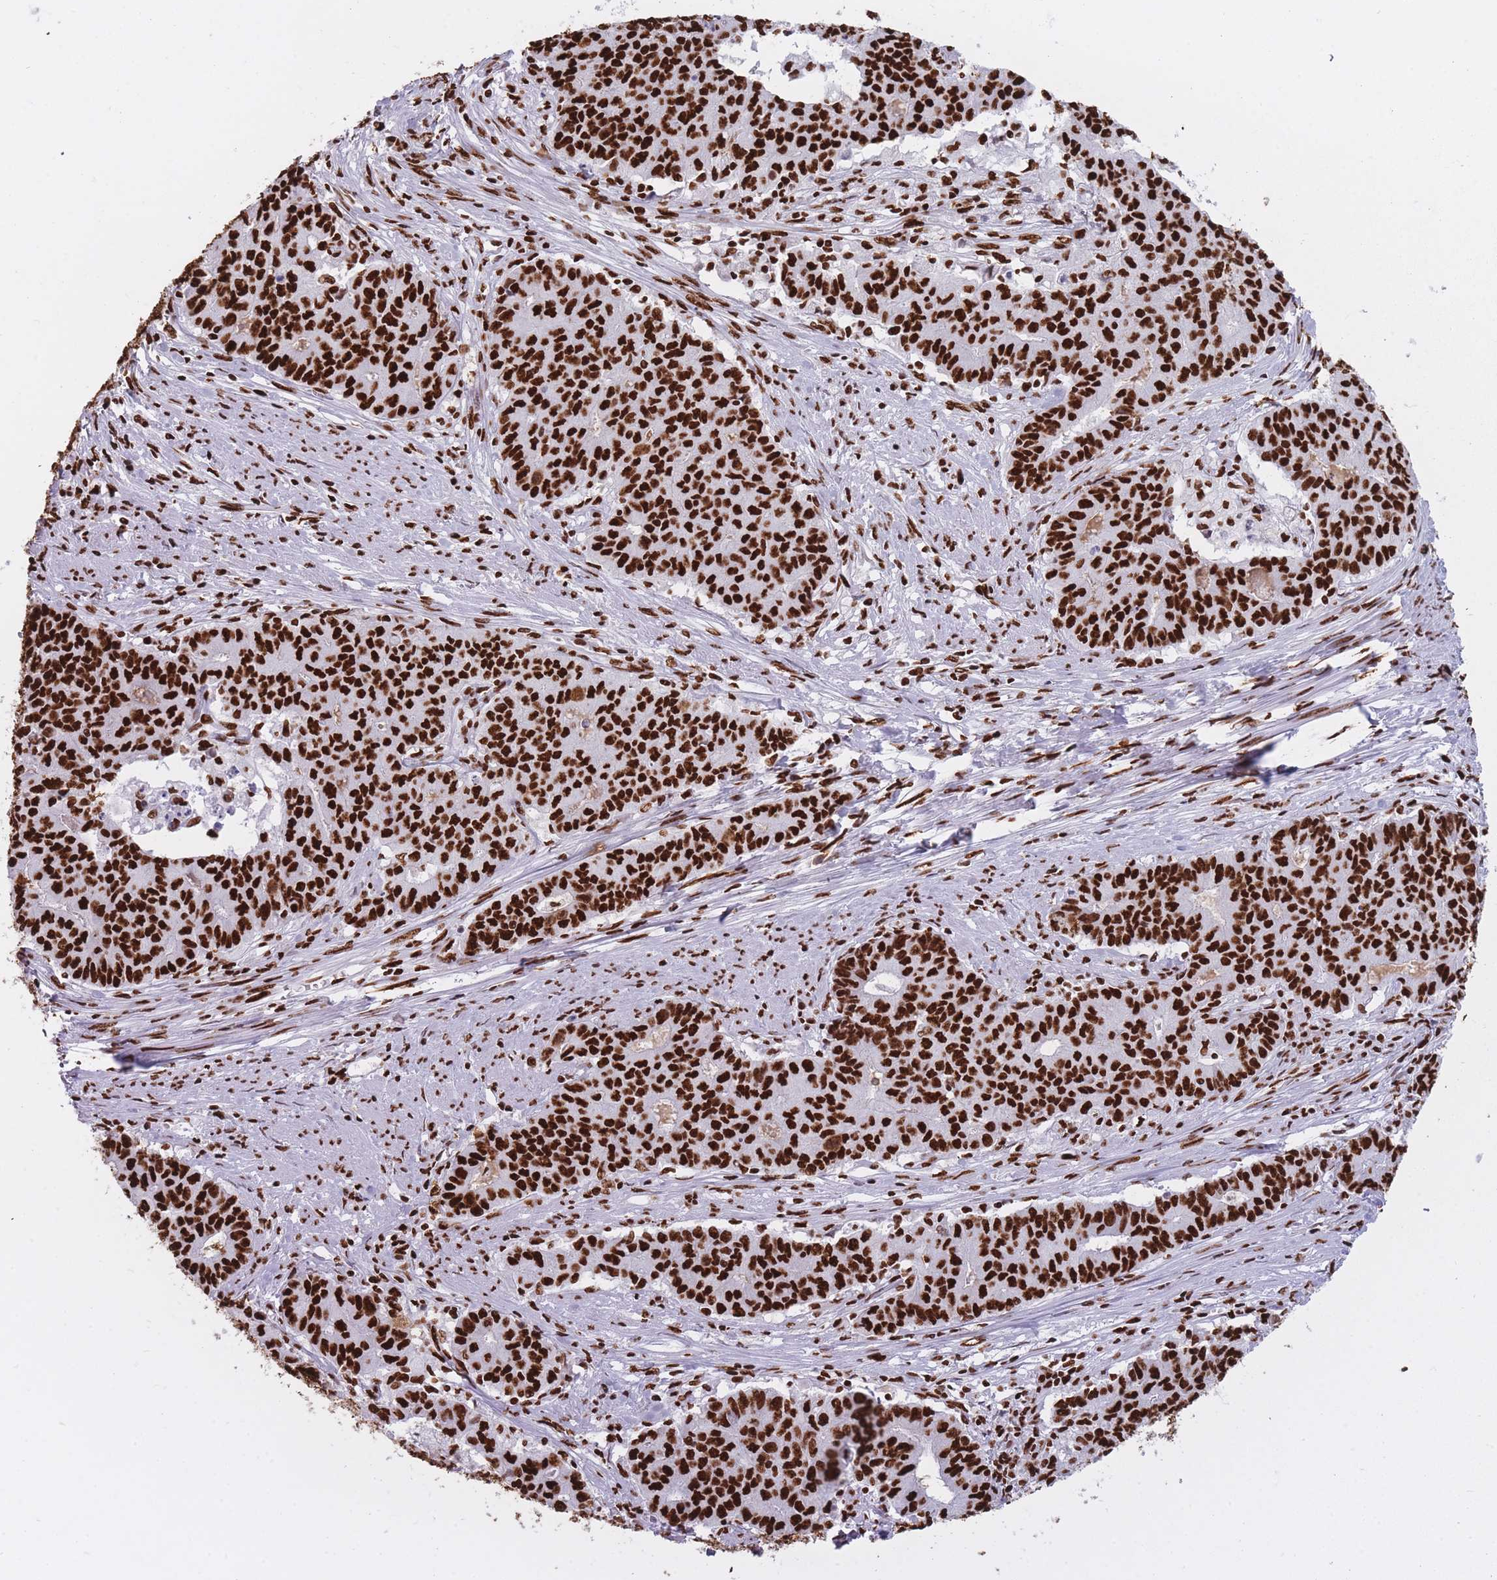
{"staining": {"intensity": "strong", "quantity": ">75%", "location": "nuclear"}, "tissue": "endometrial cancer", "cell_type": "Tumor cells", "image_type": "cancer", "snomed": [{"axis": "morphology", "description": "Adenocarcinoma, NOS"}, {"axis": "topography", "description": "Endometrium"}], "caption": "This micrograph shows endometrial adenocarcinoma stained with immunohistochemistry (IHC) to label a protein in brown. The nuclear of tumor cells show strong positivity for the protein. Nuclei are counter-stained blue.", "gene": "HNRNPUL1", "patient": {"sex": "female", "age": 59}}